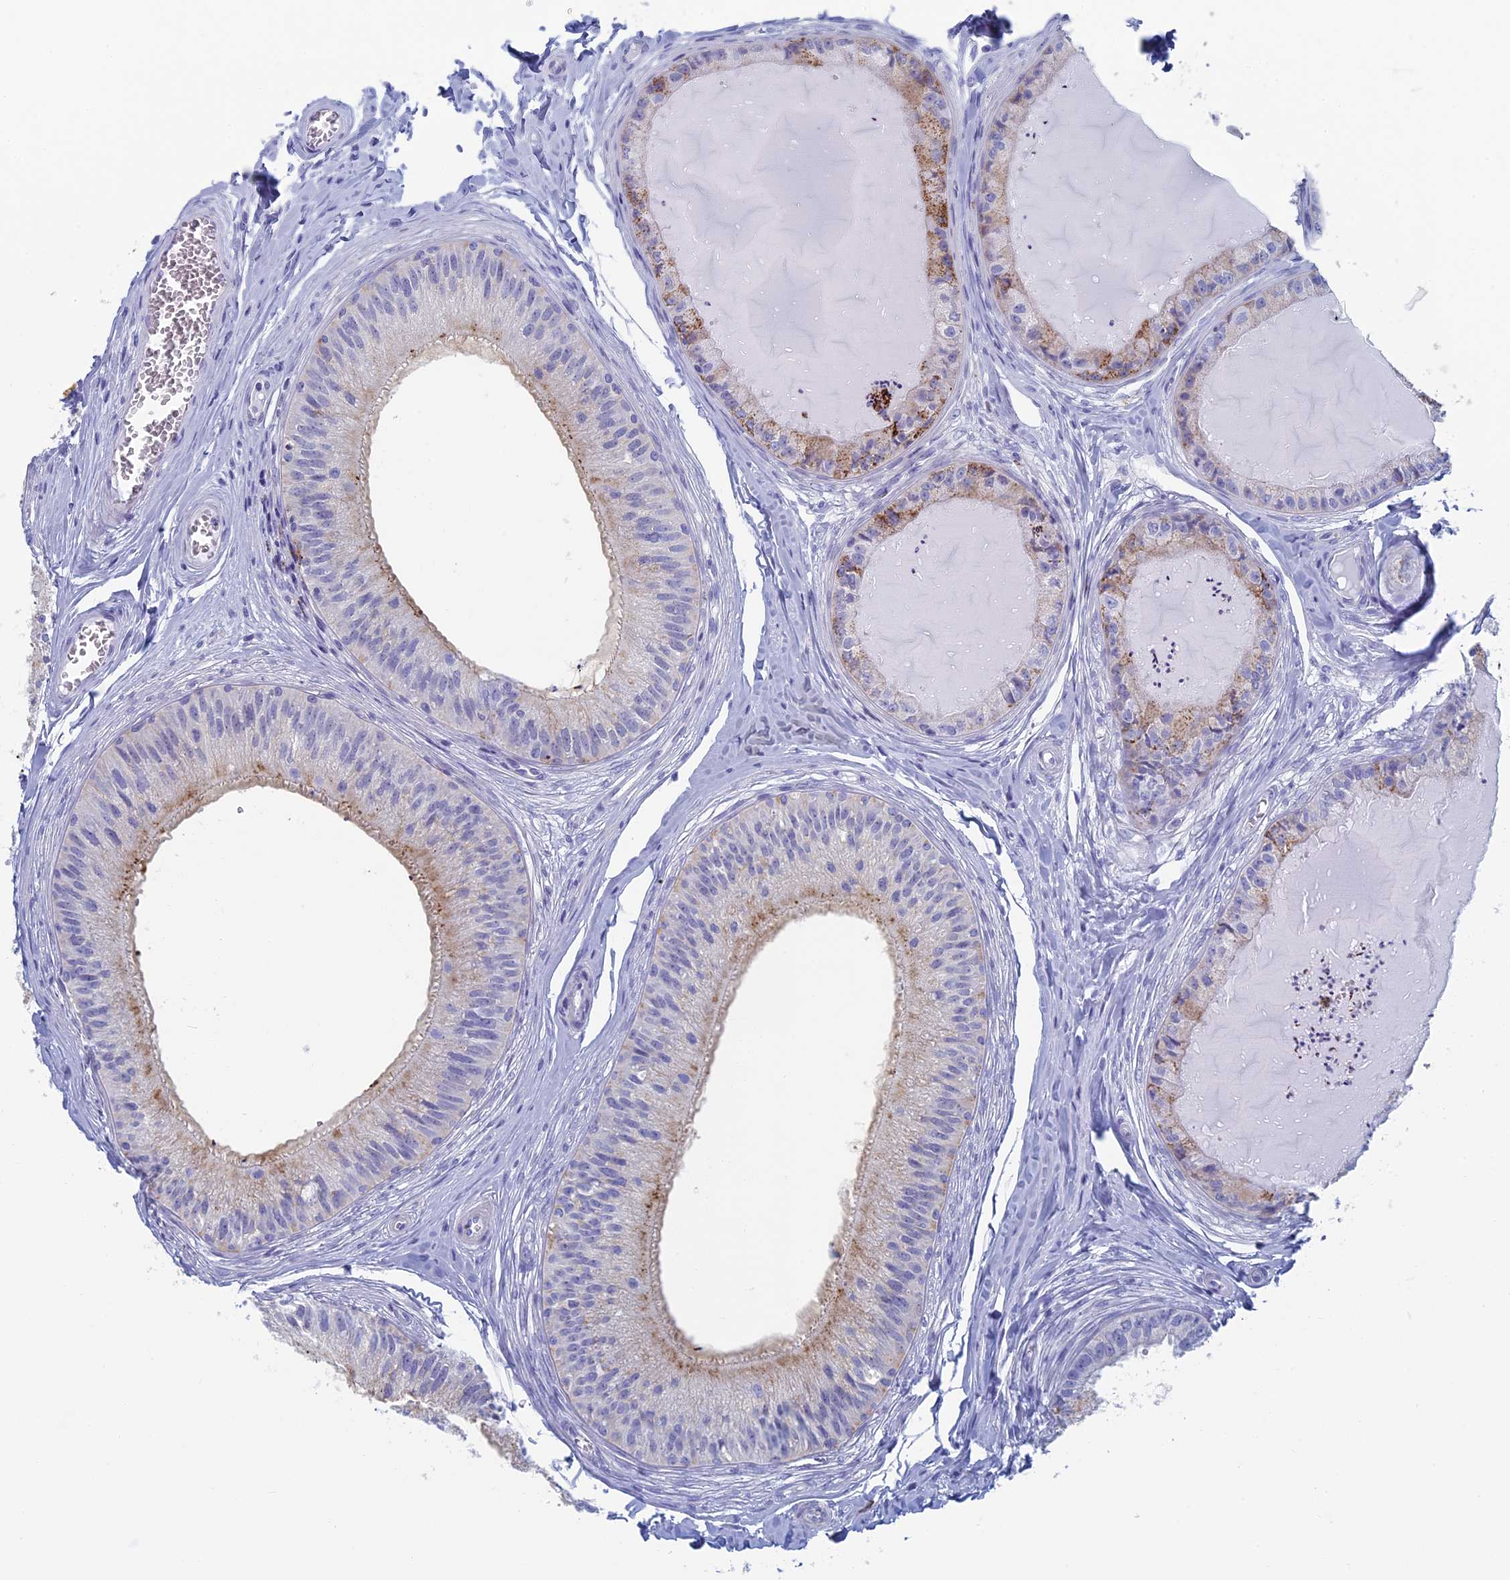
{"staining": {"intensity": "strong", "quantity": "25%-75%", "location": "cytoplasmic/membranous"}, "tissue": "epididymis", "cell_type": "Glandular cells", "image_type": "normal", "snomed": [{"axis": "morphology", "description": "Normal tissue, NOS"}, {"axis": "topography", "description": "Epididymis"}], "caption": "Immunohistochemistry (IHC) micrograph of normal epididymis: human epididymis stained using IHC exhibits high levels of strong protein expression localized specifically in the cytoplasmic/membranous of glandular cells, appearing as a cytoplasmic/membranous brown color.", "gene": "ALMS1", "patient": {"sex": "male", "age": 31}}